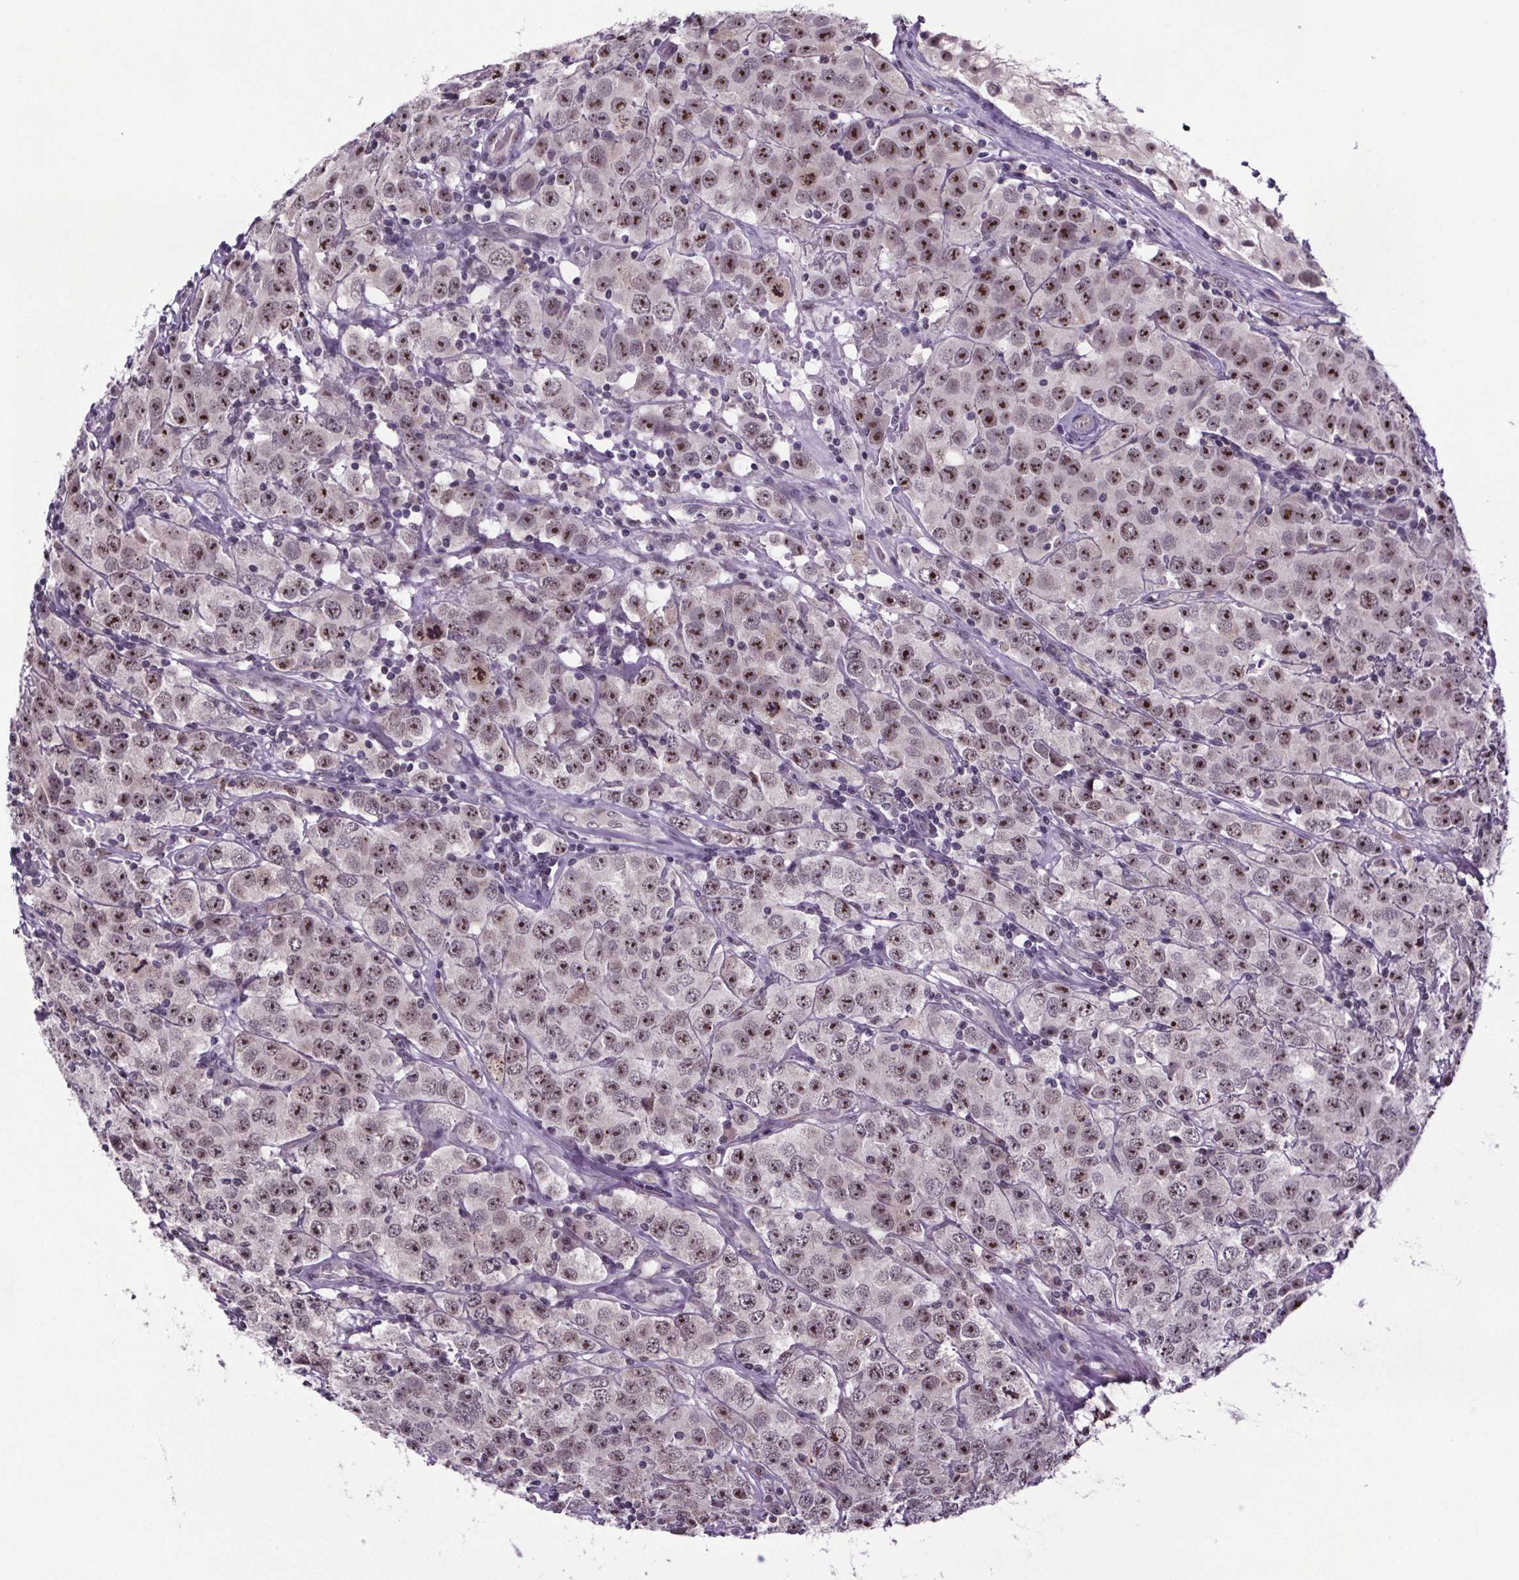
{"staining": {"intensity": "moderate", "quantity": "25%-75%", "location": "nuclear"}, "tissue": "testis cancer", "cell_type": "Tumor cells", "image_type": "cancer", "snomed": [{"axis": "morphology", "description": "Seminoma, NOS"}, {"axis": "topography", "description": "Testis"}], "caption": "Protein positivity by immunohistochemistry (IHC) displays moderate nuclear staining in about 25%-75% of tumor cells in testis cancer. (DAB (3,3'-diaminobenzidine) IHC with brightfield microscopy, high magnification).", "gene": "ATMIN", "patient": {"sex": "male", "age": 52}}